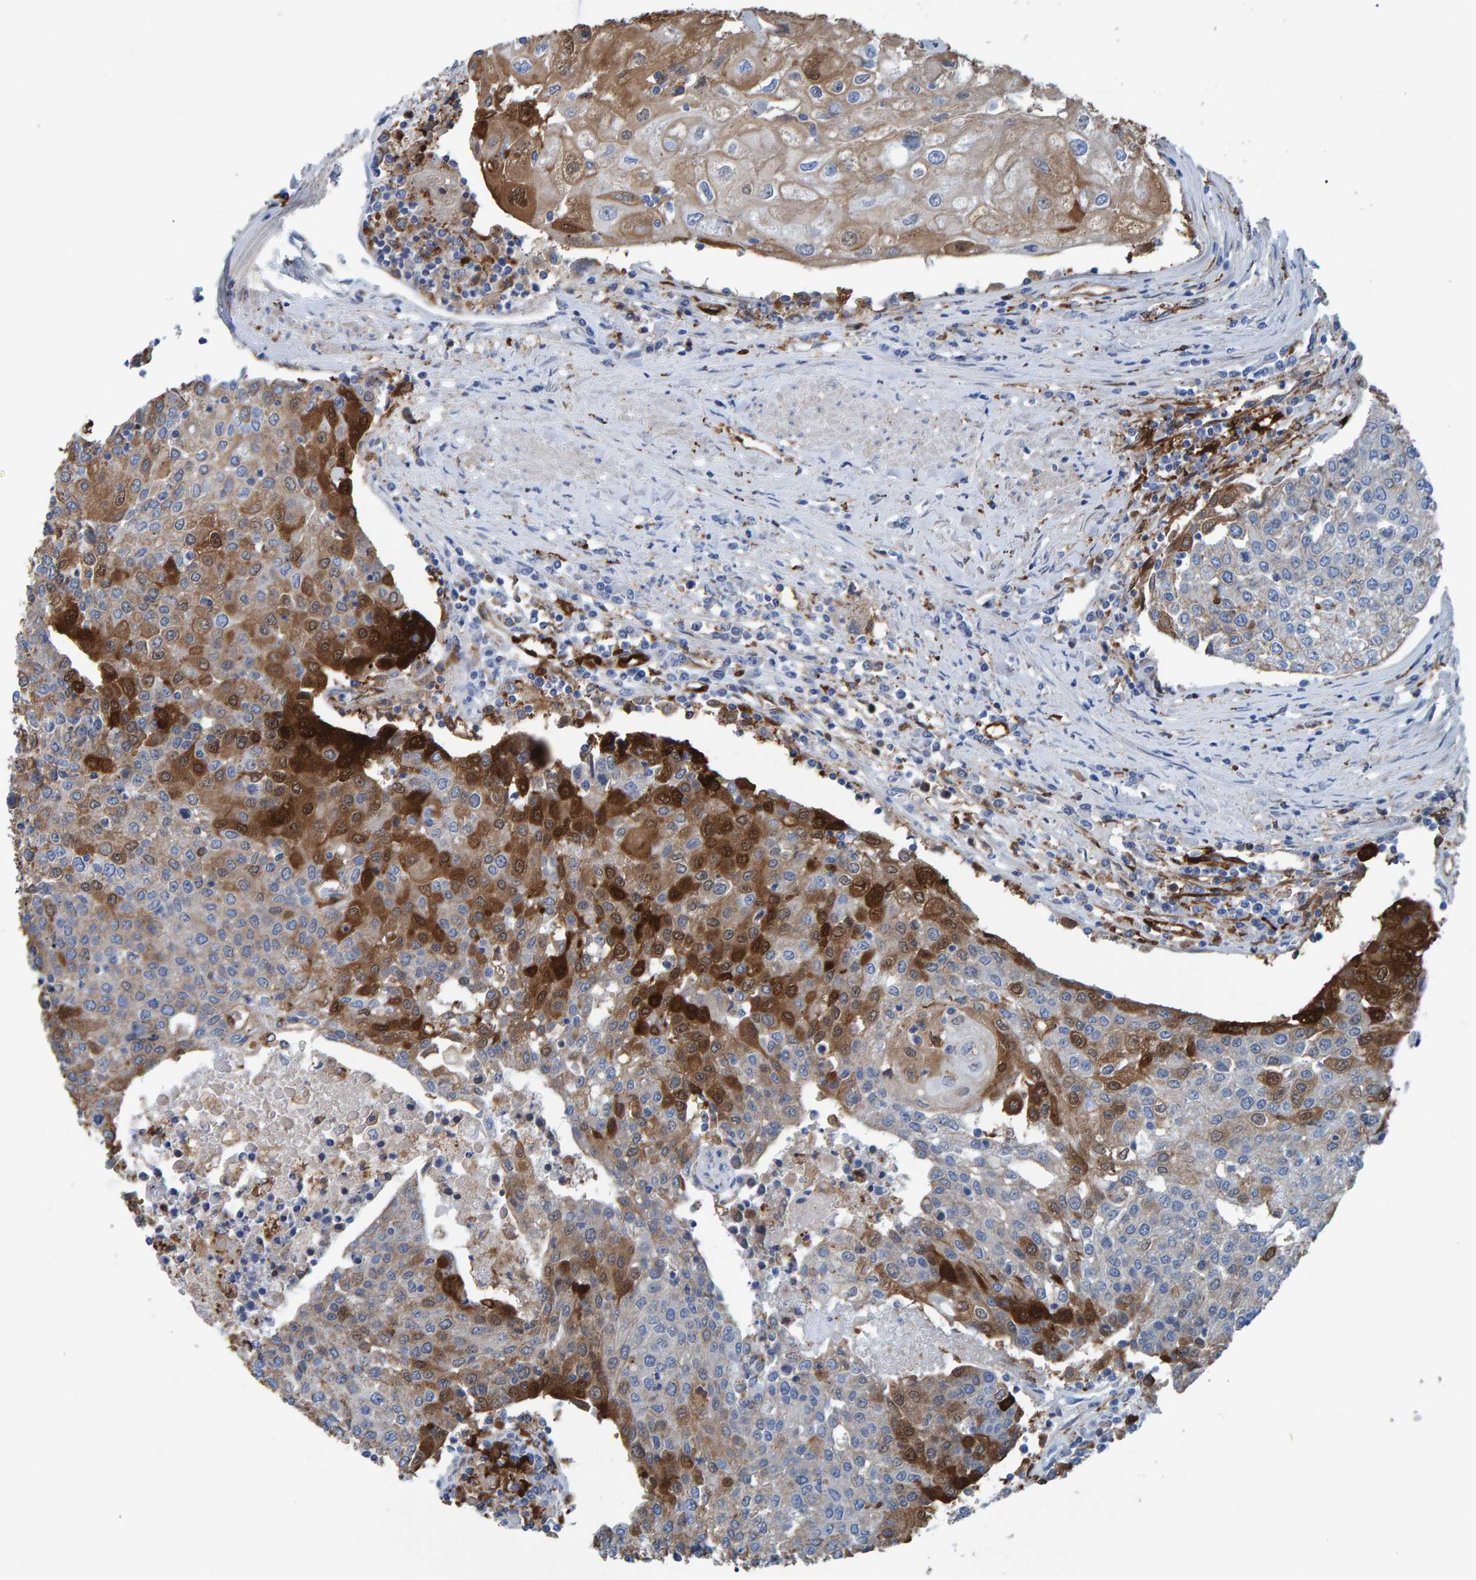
{"staining": {"intensity": "moderate", "quantity": "<25%", "location": "cytoplasmic/membranous,nuclear"}, "tissue": "urothelial cancer", "cell_type": "Tumor cells", "image_type": "cancer", "snomed": [{"axis": "morphology", "description": "Urothelial carcinoma, High grade"}, {"axis": "topography", "description": "Urinary bladder"}], "caption": "The image displays a brown stain indicating the presence of a protein in the cytoplasmic/membranous and nuclear of tumor cells in urothelial cancer.", "gene": "IDO1", "patient": {"sex": "female", "age": 85}}